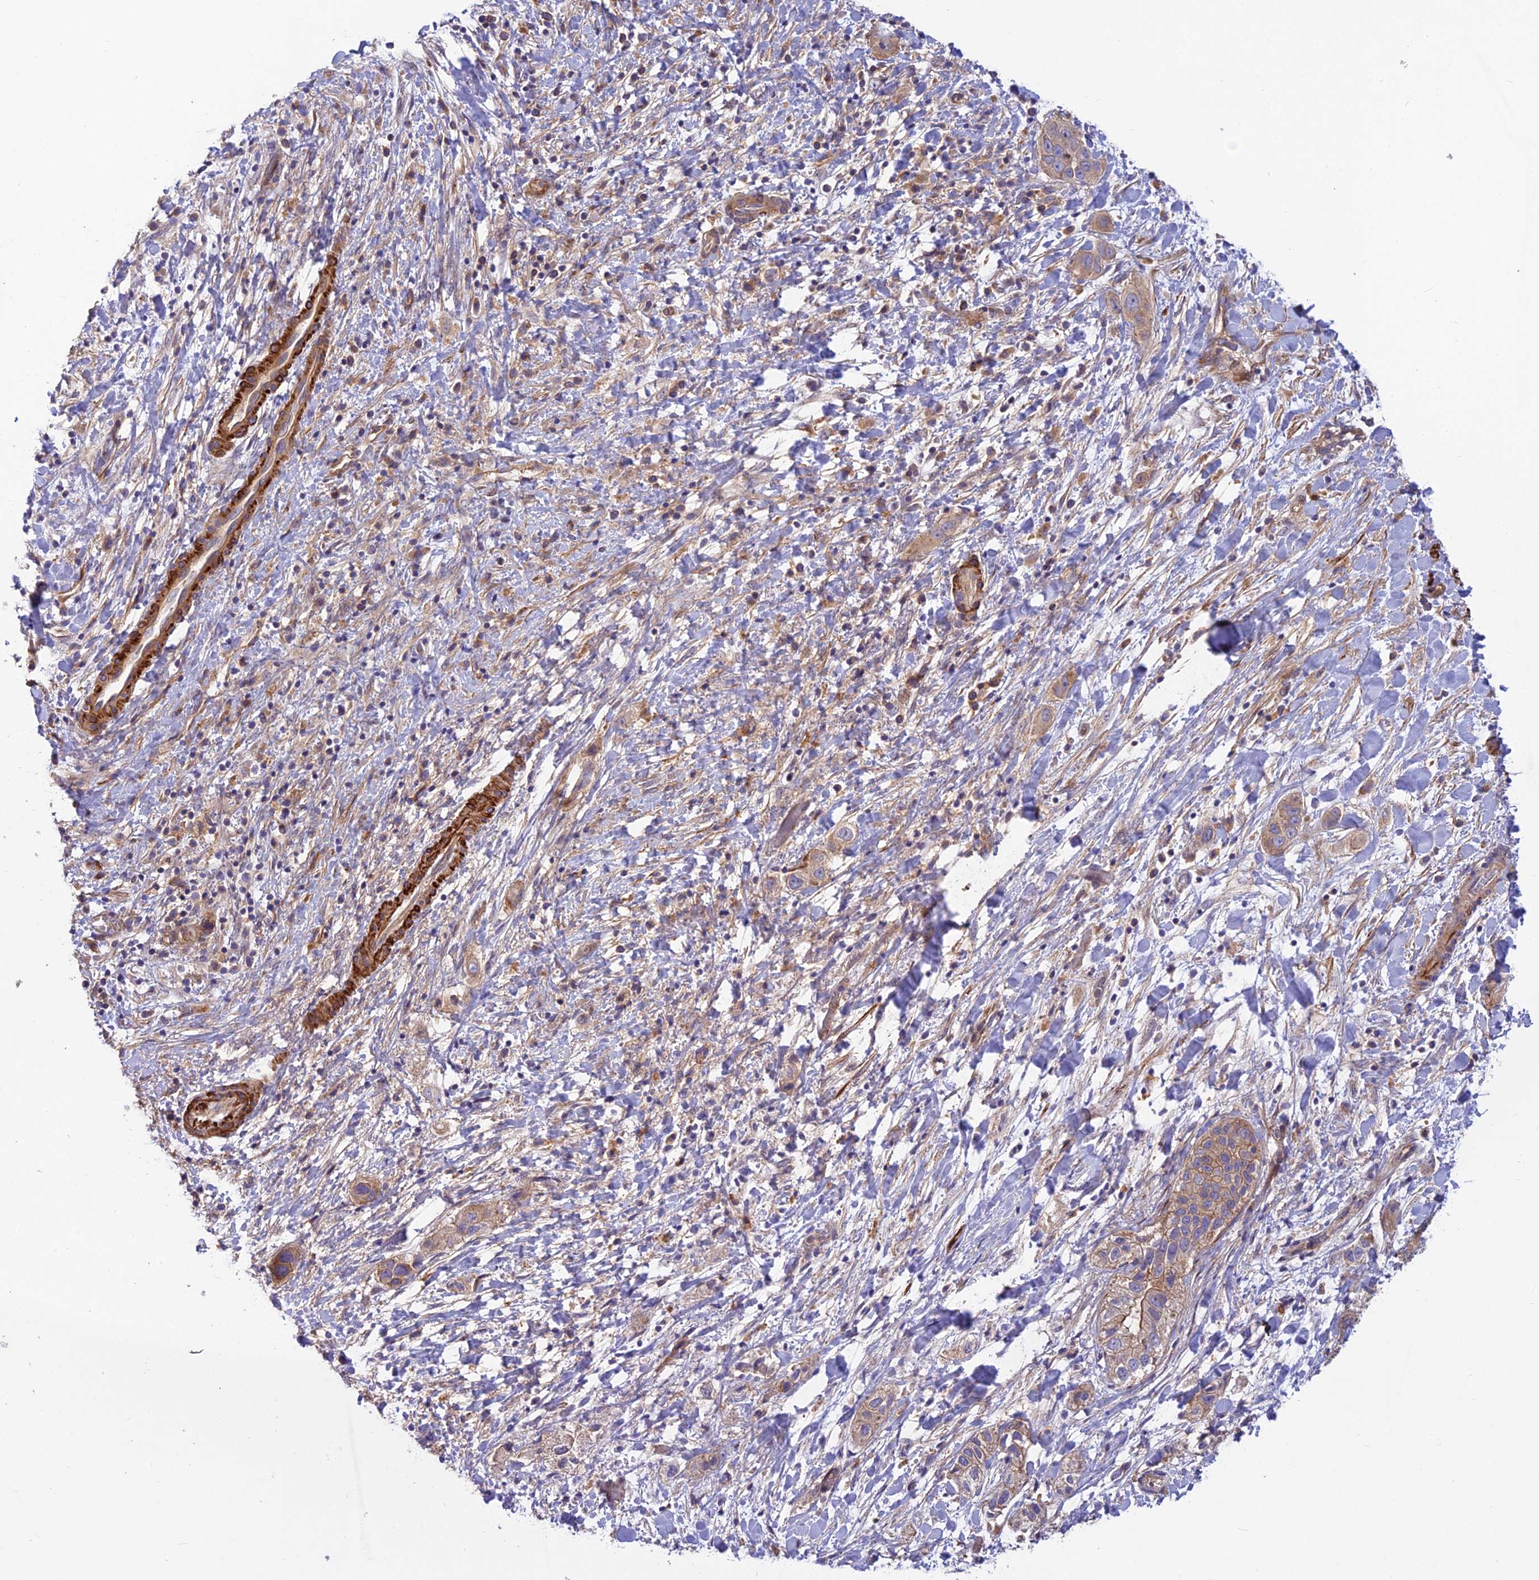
{"staining": {"intensity": "moderate", "quantity": "25%-75%", "location": "cytoplasmic/membranous"}, "tissue": "liver cancer", "cell_type": "Tumor cells", "image_type": "cancer", "snomed": [{"axis": "morphology", "description": "Cholangiocarcinoma"}, {"axis": "topography", "description": "Liver"}], "caption": "Immunohistochemical staining of liver cholangiocarcinoma displays medium levels of moderate cytoplasmic/membranous expression in approximately 25%-75% of tumor cells.", "gene": "ADAMTS15", "patient": {"sex": "female", "age": 52}}